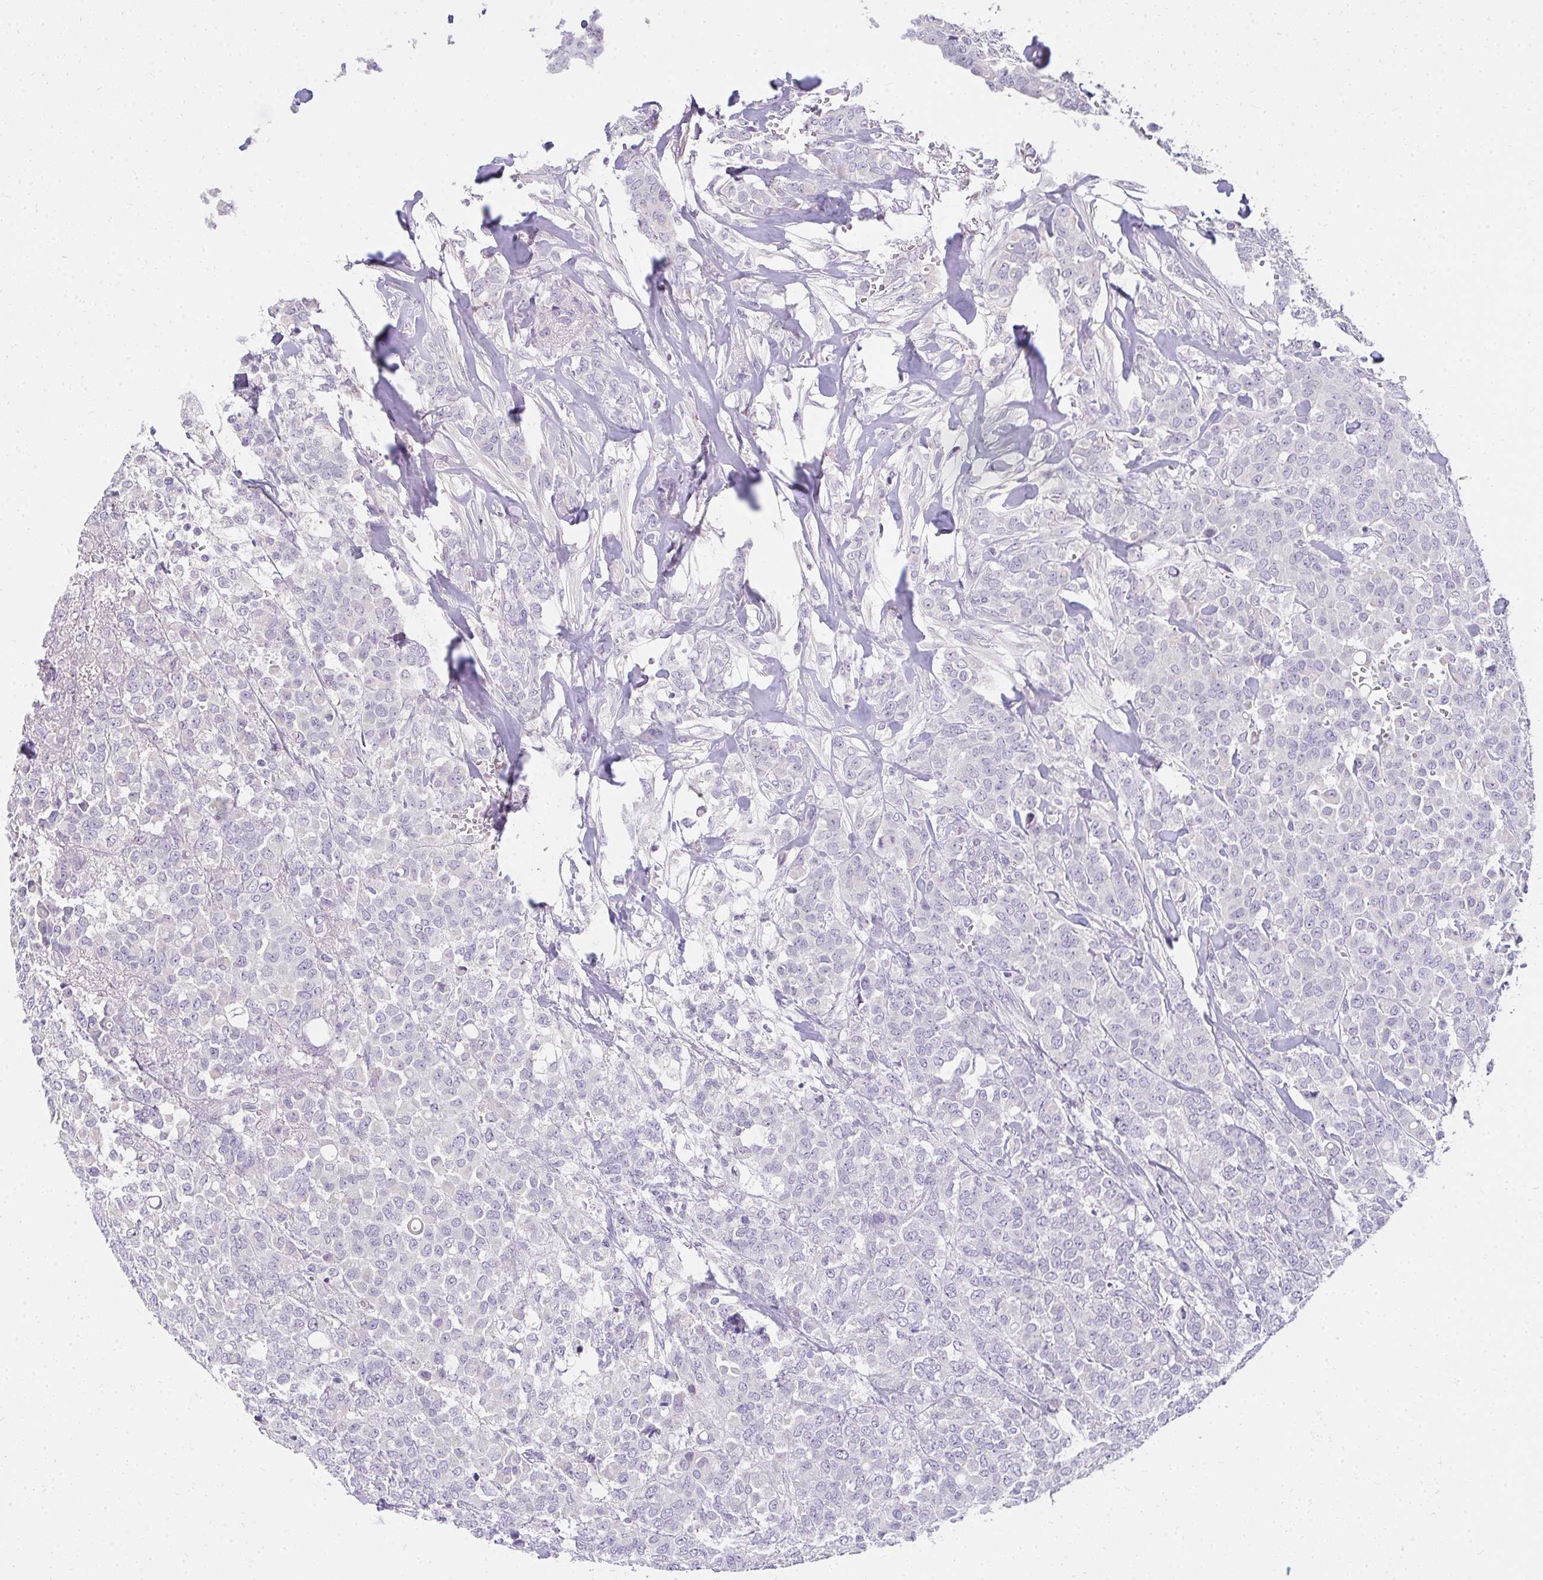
{"staining": {"intensity": "negative", "quantity": "none", "location": "none"}, "tissue": "breast cancer", "cell_type": "Tumor cells", "image_type": "cancer", "snomed": [{"axis": "morphology", "description": "Lobular carcinoma"}, {"axis": "topography", "description": "Breast"}], "caption": "Immunohistochemistry histopathology image of human lobular carcinoma (breast) stained for a protein (brown), which exhibits no staining in tumor cells.", "gene": "PPP1R3G", "patient": {"sex": "female", "age": 91}}